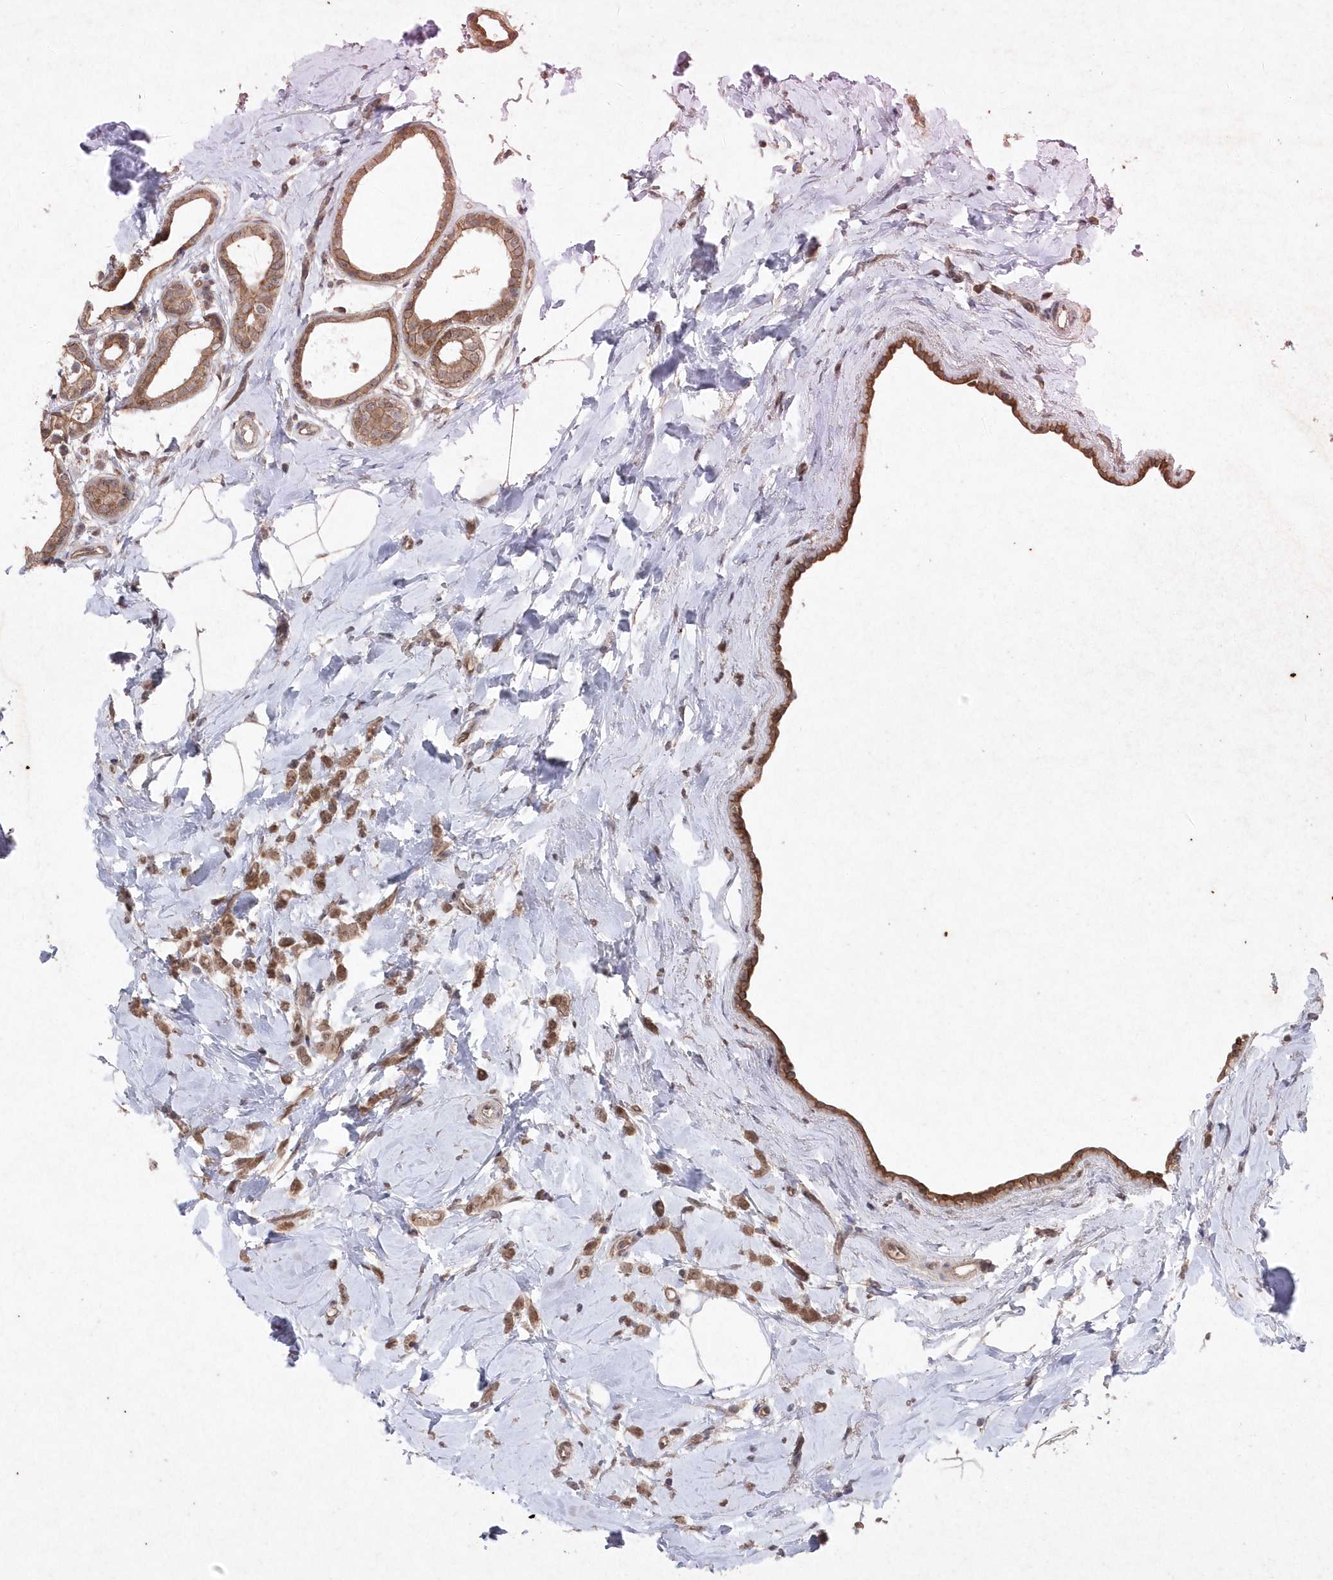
{"staining": {"intensity": "moderate", "quantity": ">75%", "location": "cytoplasmic/membranous"}, "tissue": "breast cancer", "cell_type": "Tumor cells", "image_type": "cancer", "snomed": [{"axis": "morphology", "description": "Lobular carcinoma"}, {"axis": "topography", "description": "Breast"}], "caption": "This histopathology image demonstrates breast cancer (lobular carcinoma) stained with immunohistochemistry (IHC) to label a protein in brown. The cytoplasmic/membranous of tumor cells show moderate positivity for the protein. Nuclei are counter-stained blue.", "gene": "VSIG2", "patient": {"sex": "female", "age": 47}}